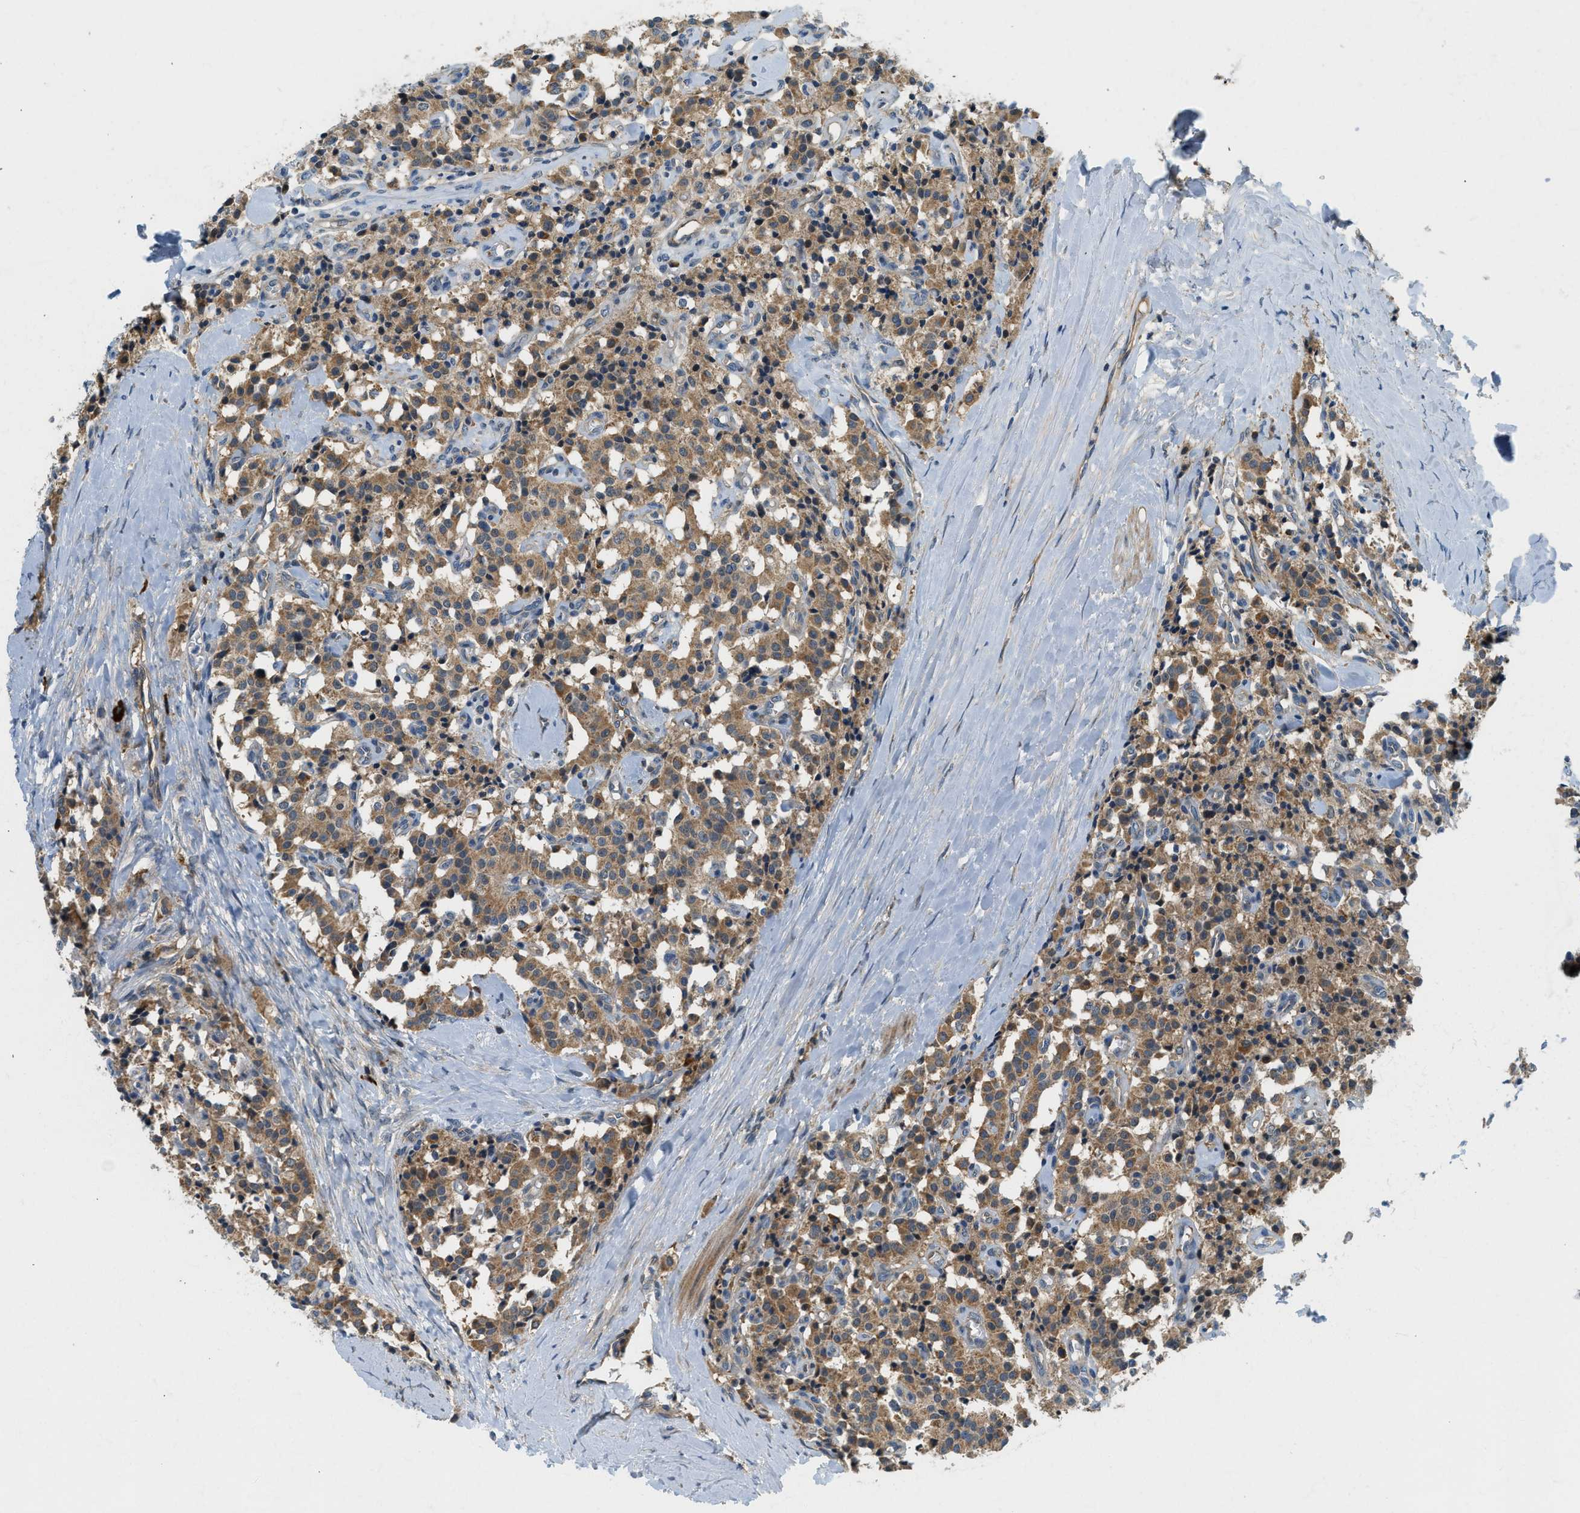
{"staining": {"intensity": "moderate", "quantity": ">75%", "location": "cytoplasmic/membranous"}, "tissue": "carcinoid", "cell_type": "Tumor cells", "image_type": "cancer", "snomed": [{"axis": "morphology", "description": "Carcinoid, malignant, NOS"}, {"axis": "topography", "description": "Lung"}], "caption": "Human carcinoid stained with a protein marker reveals moderate staining in tumor cells.", "gene": "KCNK1", "patient": {"sex": "male", "age": 30}}